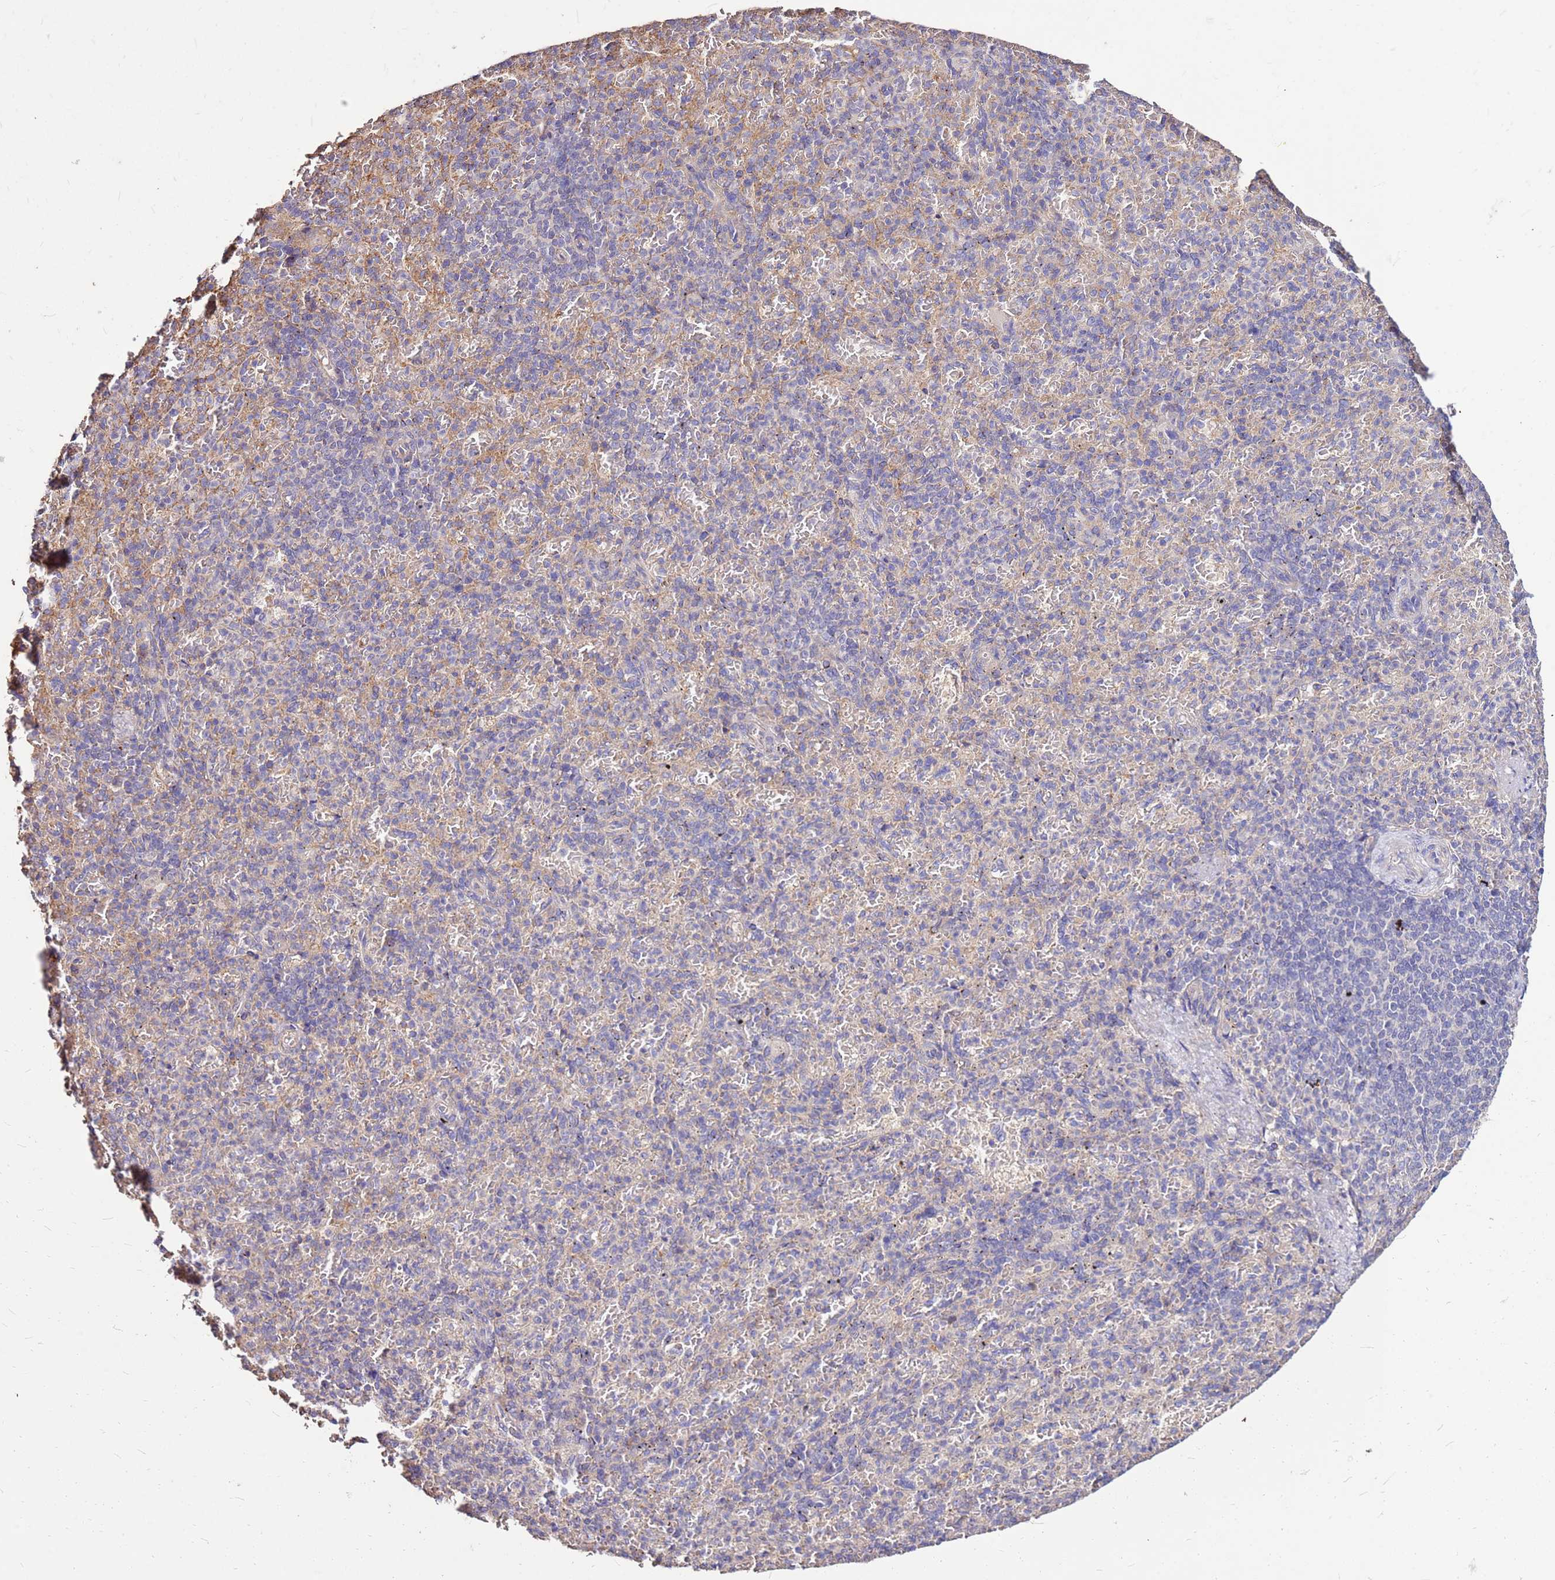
{"staining": {"intensity": "negative", "quantity": "none", "location": "none"}, "tissue": "spleen", "cell_type": "Cells in red pulp", "image_type": "normal", "snomed": [{"axis": "morphology", "description": "Normal tissue, NOS"}, {"axis": "topography", "description": "Spleen"}], "caption": "Immunohistochemistry histopathology image of unremarkable spleen: human spleen stained with DAB (3,3'-diaminobenzidine) demonstrates no significant protein expression in cells in red pulp.", "gene": "EXD3", "patient": {"sex": "female", "age": 74}}